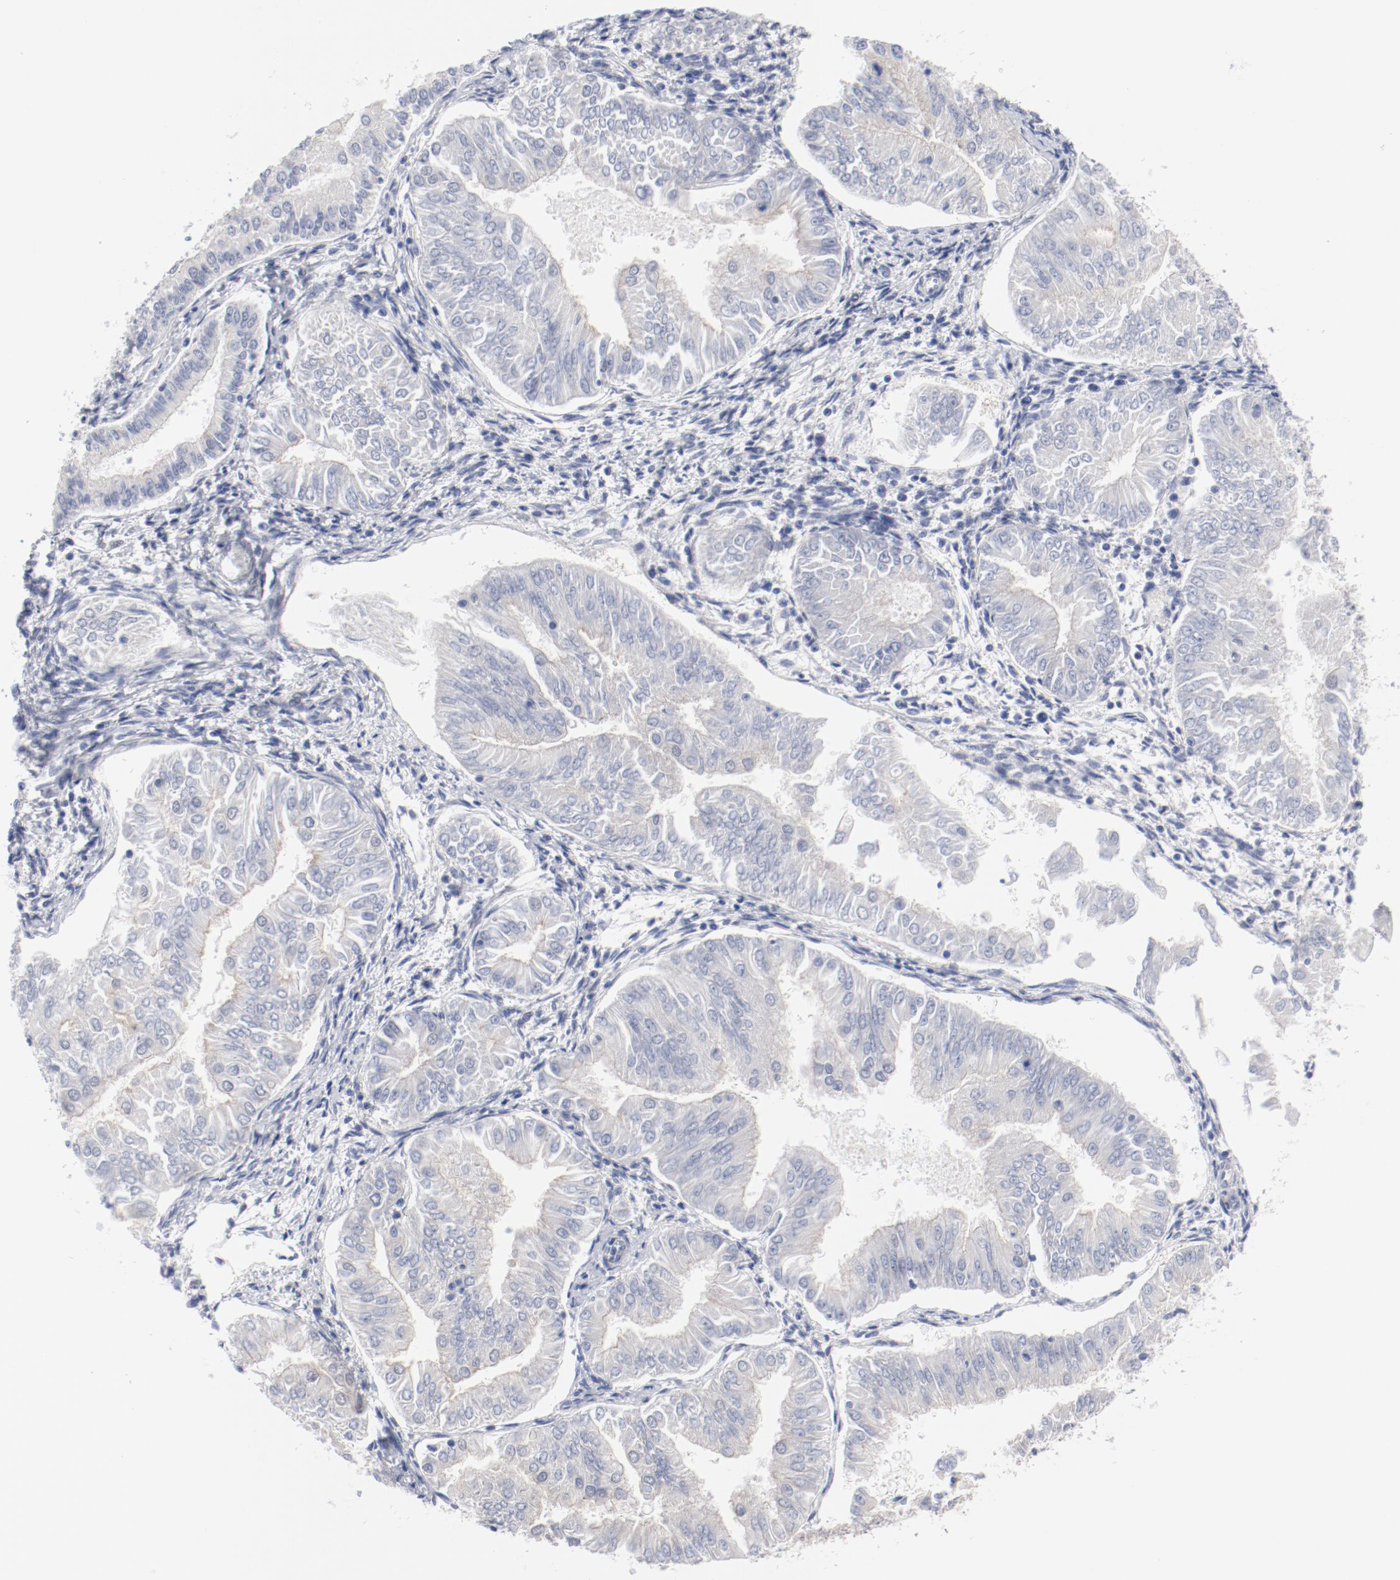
{"staining": {"intensity": "weak", "quantity": "25%-75%", "location": "cytoplasmic/membranous"}, "tissue": "endometrial cancer", "cell_type": "Tumor cells", "image_type": "cancer", "snomed": [{"axis": "morphology", "description": "Adenocarcinoma, NOS"}, {"axis": "topography", "description": "Endometrium"}], "caption": "Protein expression by immunohistochemistry (IHC) reveals weak cytoplasmic/membranous expression in approximately 25%-75% of tumor cells in endometrial cancer (adenocarcinoma). (brown staining indicates protein expression, while blue staining denotes nuclei).", "gene": "GPR143", "patient": {"sex": "female", "age": 53}}